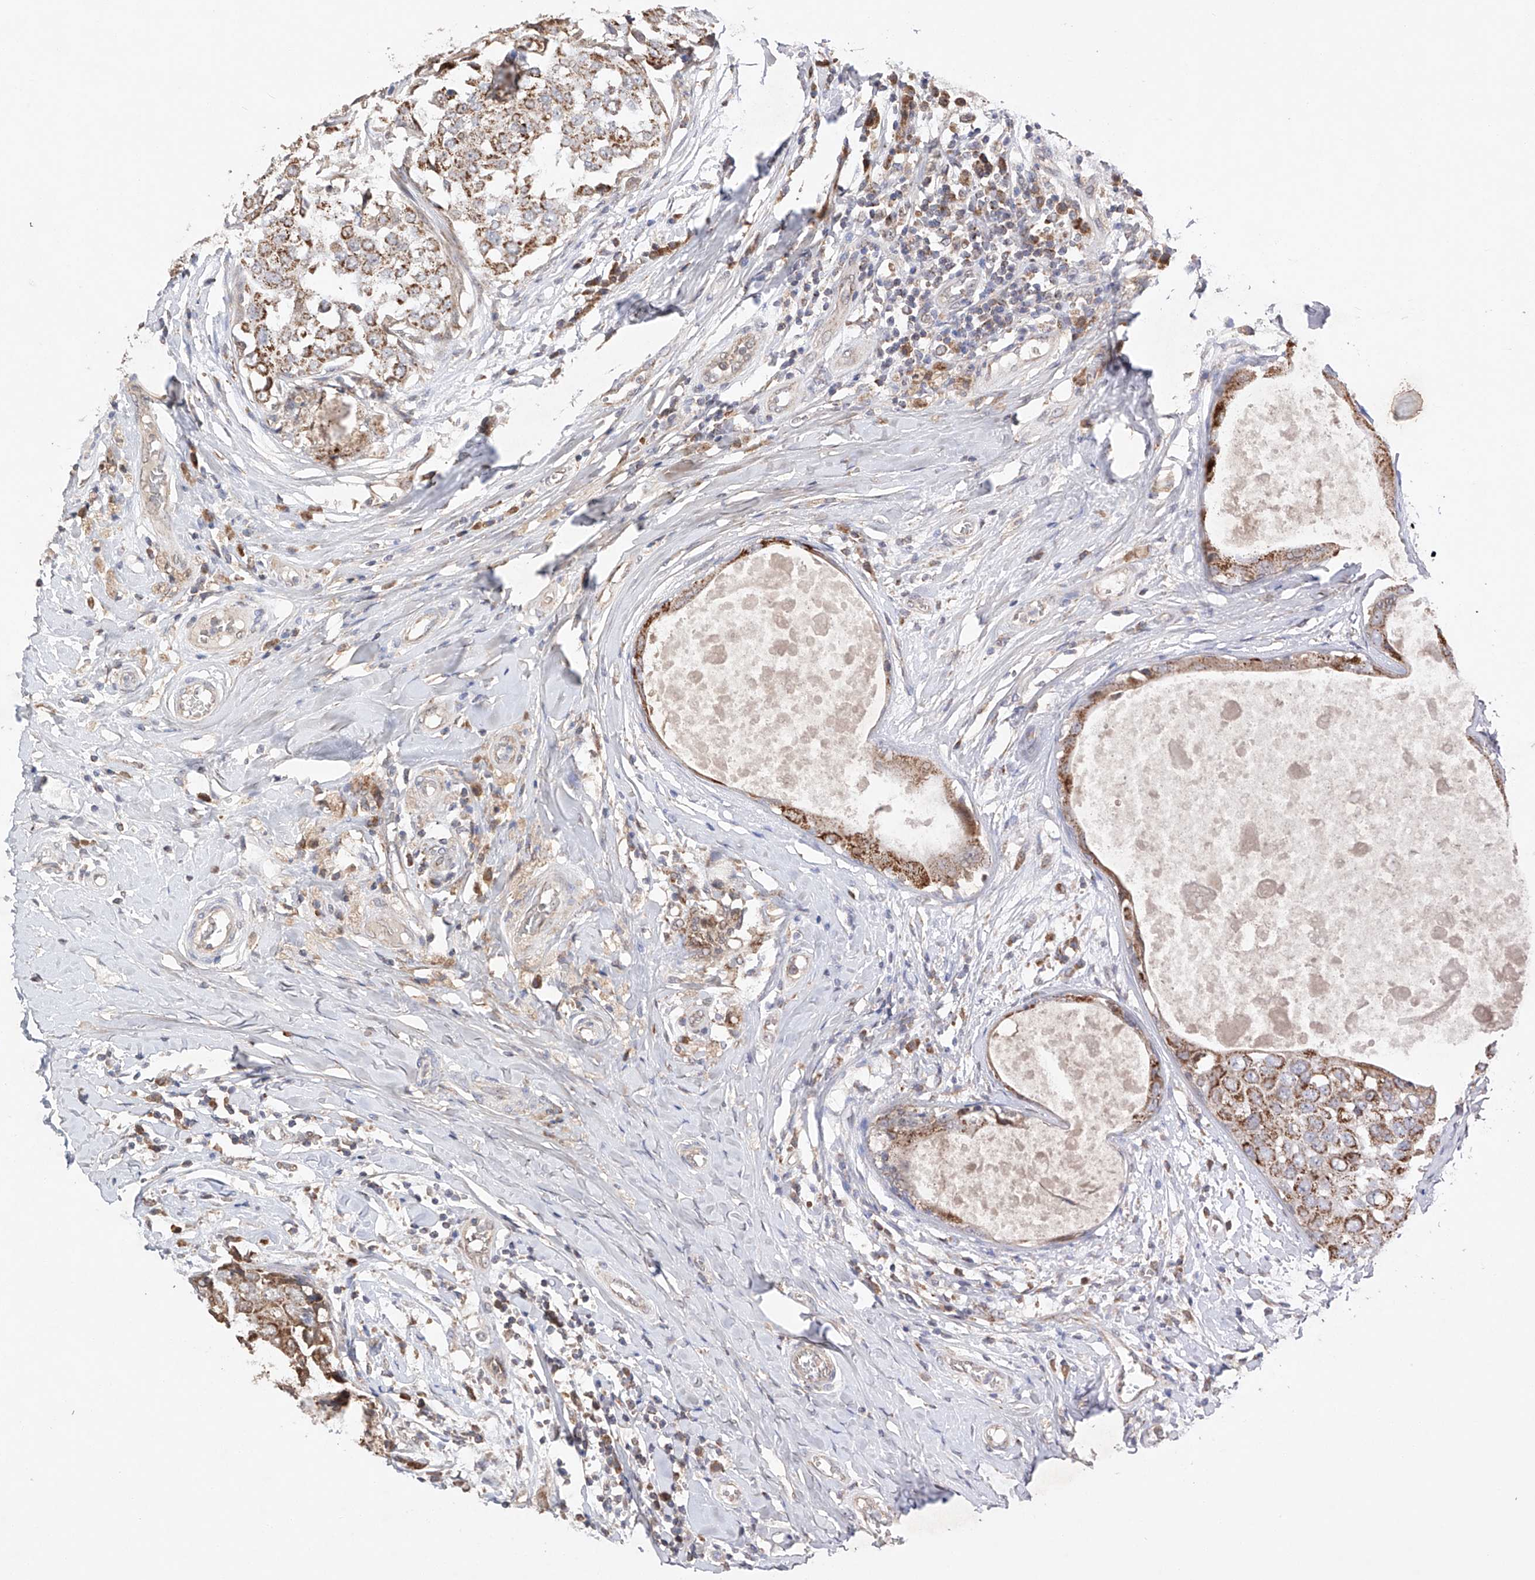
{"staining": {"intensity": "moderate", "quantity": ">75%", "location": "cytoplasmic/membranous"}, "tissue": "breast cancer", "cell_type": "Tumor cells", "image_type": "cancer", "snomed": [{"axis": "morphology", "description": "Duct carcinoma"}, {"axis": "topography", "description": "Breast"}], "caption": "Tumor cells demonstrate medium levels of moderate cytoplasmic/membranous positivity in about >75% of cells in human breast cancer (invasive ductal carcinoma). (DAB (3,3'-diaminobenzidine) = brown stain, brightfield microscopy at high magnification).", "gene": "SDHAF4", "patient": {"sex": "female", "age": 27}}